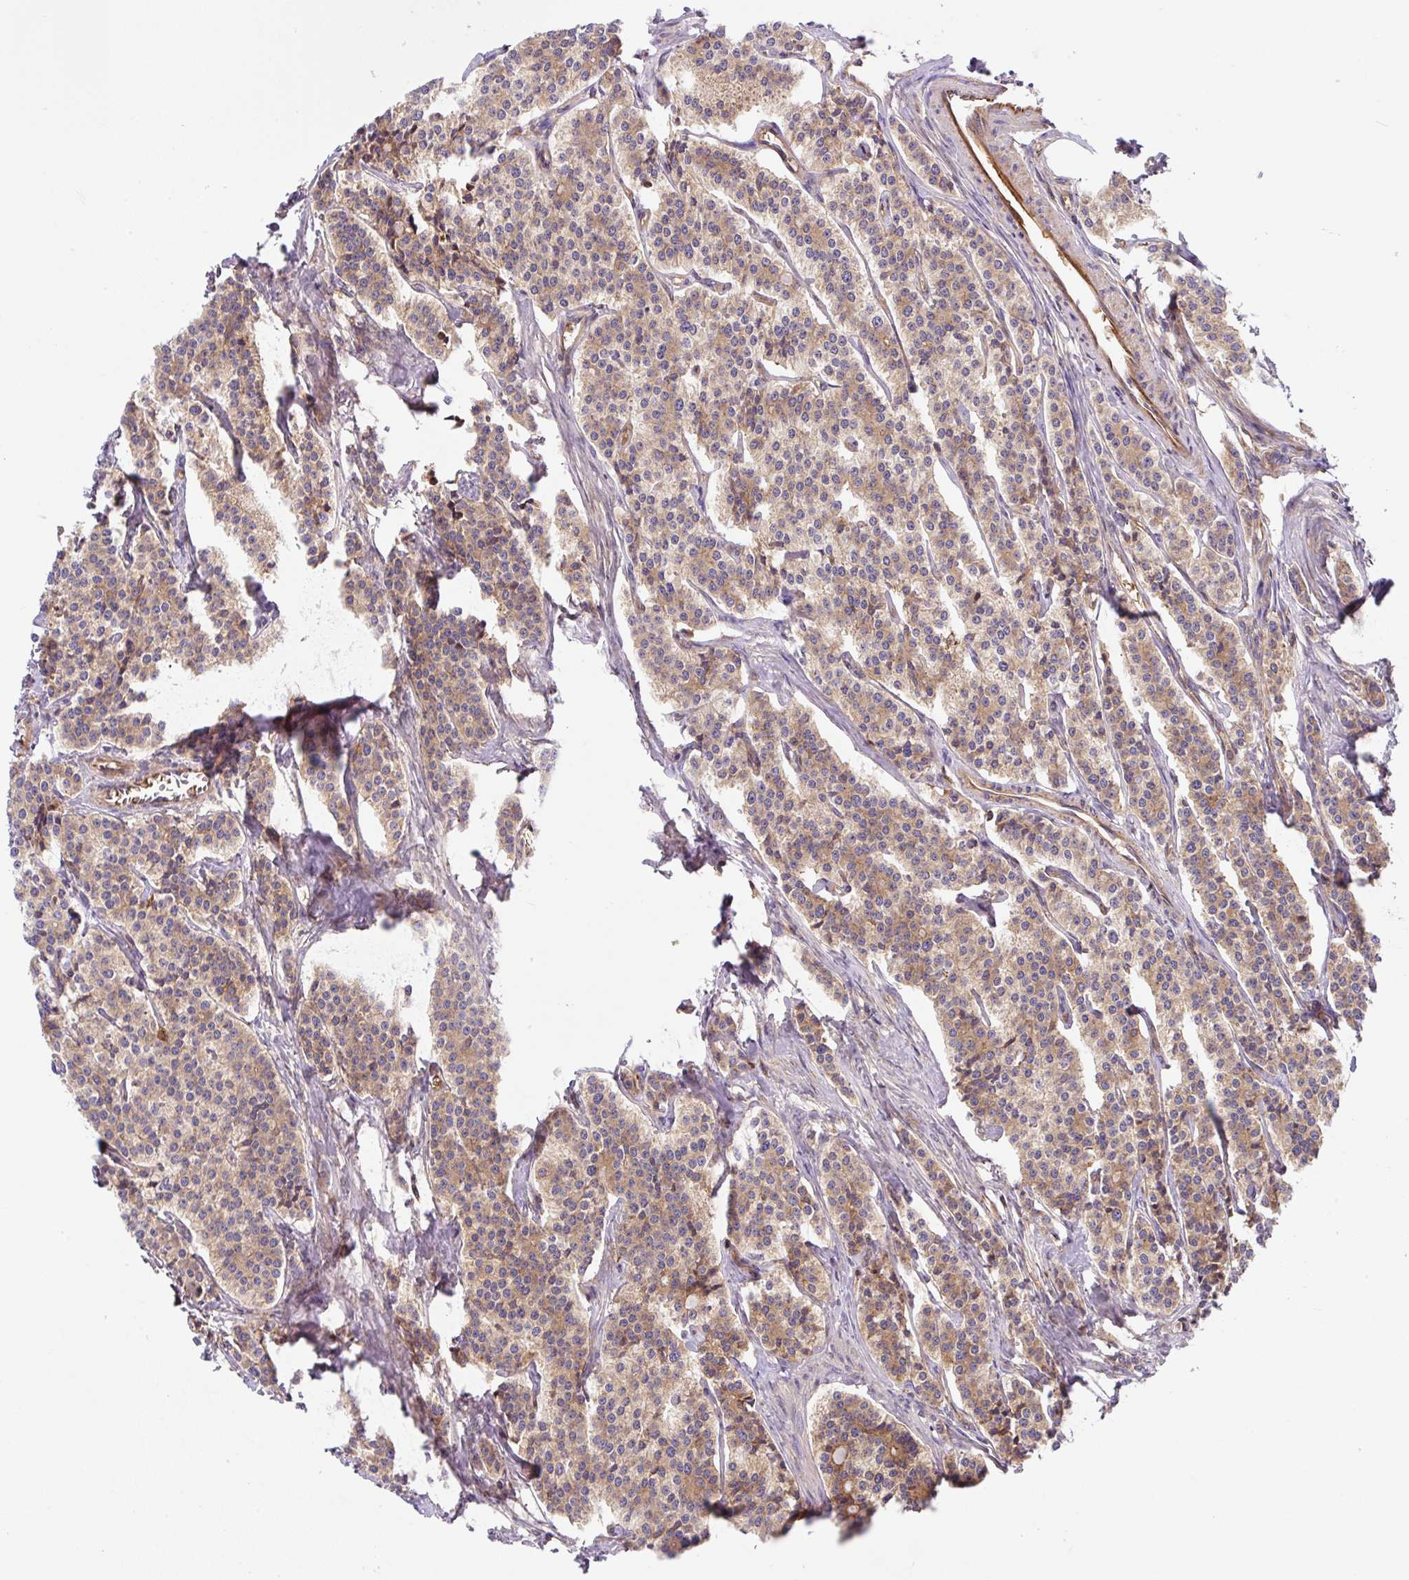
{"staining": {"intensity": "moderate", "quantity": ">75%", "location": "cytoplasmic/membranous"}, "tissue": "carcinoid", "cell_type": "Tumor cells", "image_type": "cancer", "snomed": [{"axis": "morphology", "description": "Carcinoid, malignant, NOS"}, {"axis": "topography", "description": "Small intestine"}], "caption": "Malignant carcinoid stained with a protein marker shows moderate staining in tumor cells.", "gene": "APOBEC3D", "patient": {"sex": "male", "age": 63}}